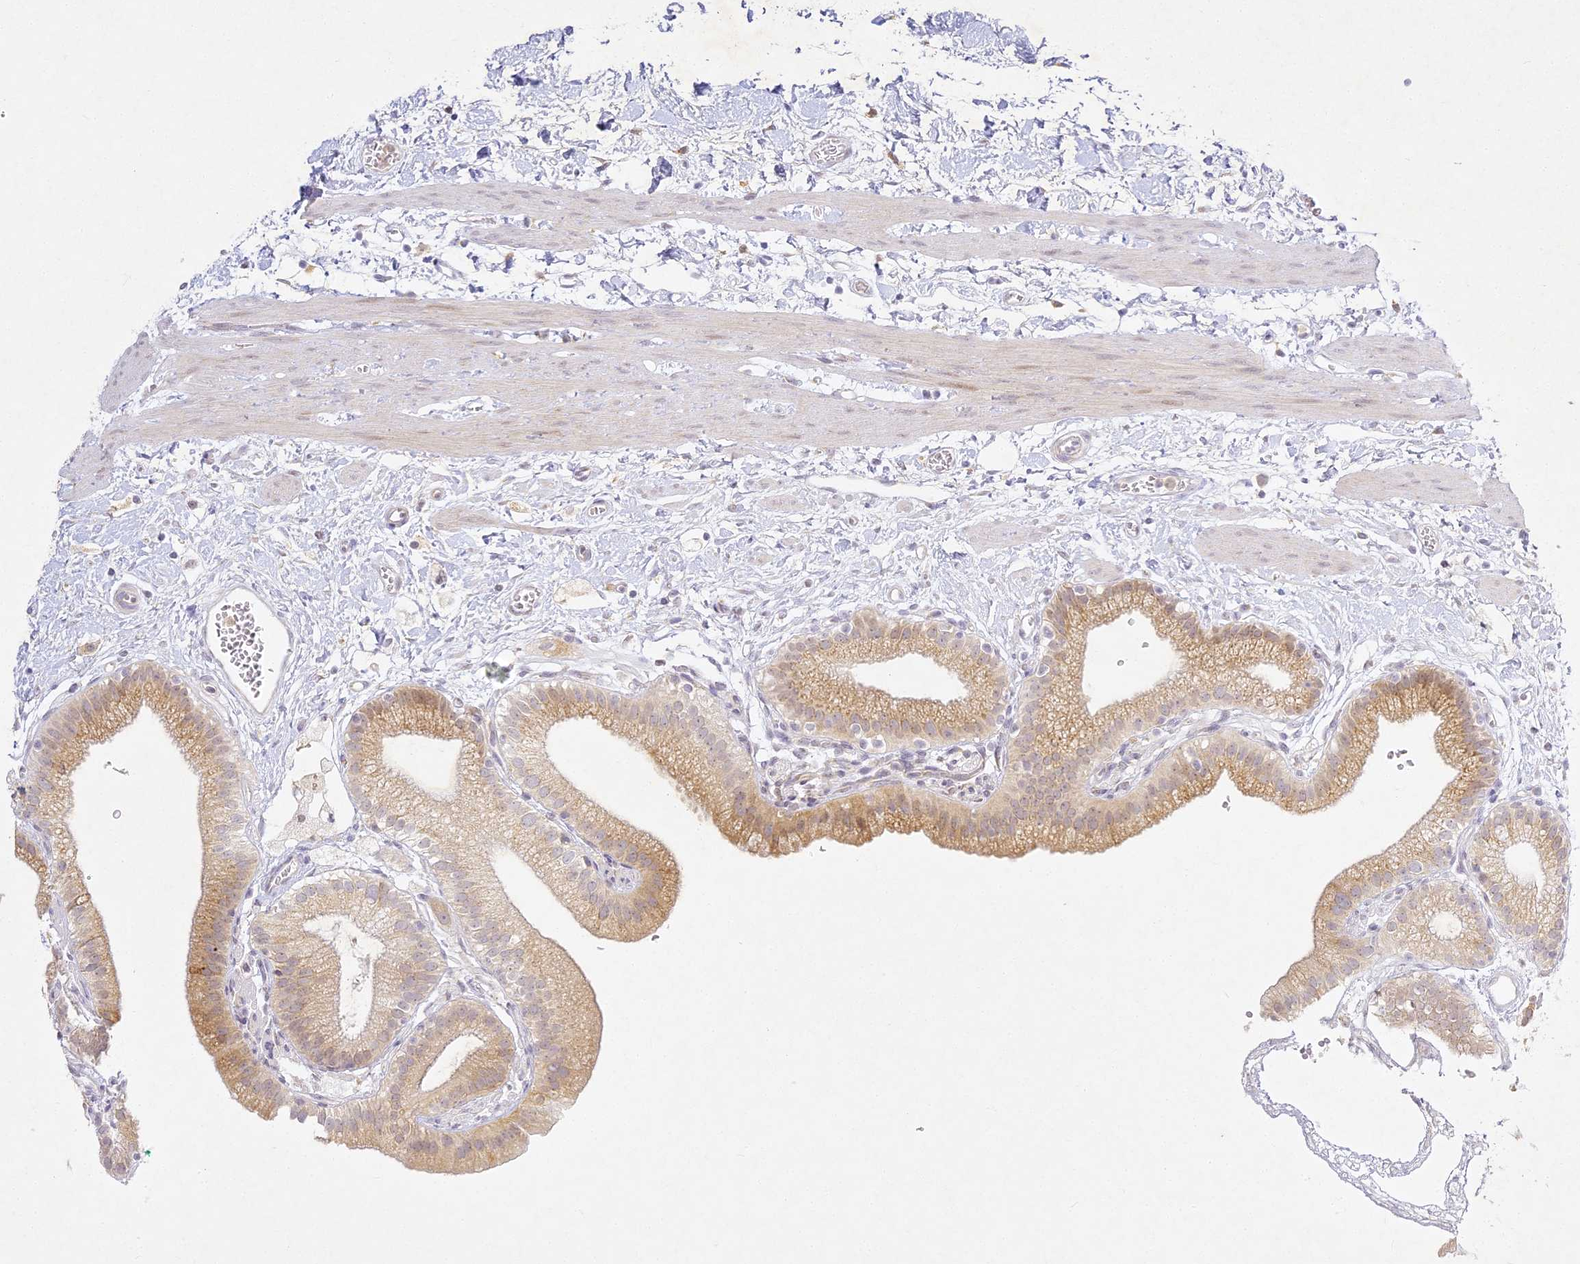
{"staining": {"intensity": "moderate", "quantity": "25%-75%", "location": "cytoplasmic/membranous"}, "tissue": "gallbladder", "cell_type": "Glandular cells", "image_type": "normal", "snomed": [{"axis": "morphology", "description": "Normal tissue, NOS"}, {"axis": "topography", "description": "Gallbladder"}], "caption": "Moderate cytoplasmic/membranous expression for a protein is identified in approximately 25%-75% of glandular cells of unremarkable gallbladder using immunohistochemistry (IHC).", "gene": "SLC30A5", "patient": {"sex": "male", "age": 55}}